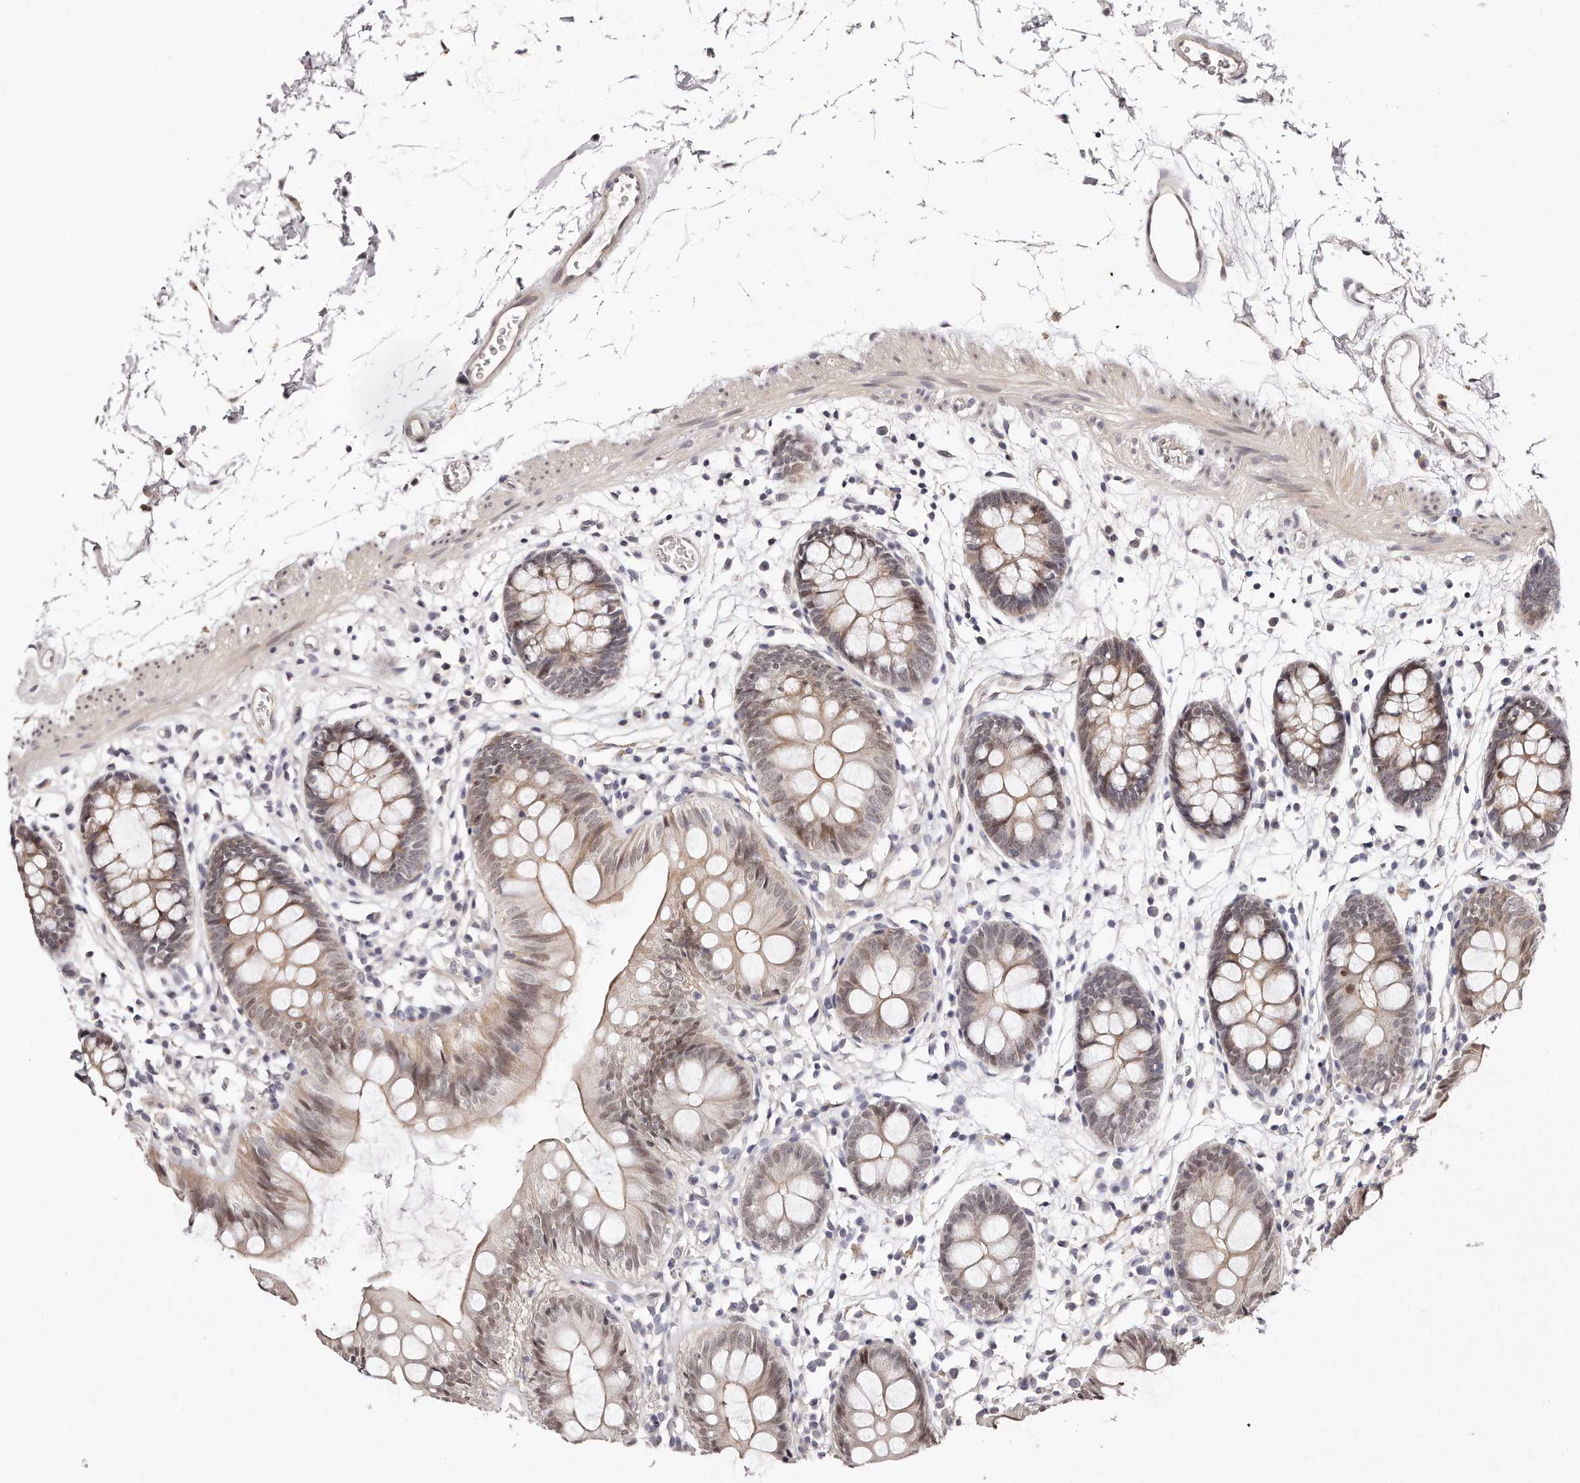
{"staining": {"intensity": "weak", "quantity": ">75%", "location": "cytoplasmic/membranous,nuclear"}, "tissue": "colon", "cell_type": "Endothelial cells", "image_type": "normal", "snomed": [{"axis": "morphology", "description": "Normal tissue, NOS"}, {"axis": "topography", "description": "Colon"}], "caption": "IHC histopathology image of benign colon: colon stained using IHC shows low levels of weak protein expression localized specifically in the cytoplasmic/membranous,nuclear of endothelial cells, appearing as a cytoplasmic/membranous,nuclear brown color.", "gene": "CASZ1", "patient": {"sex": "male", "age": 56}}